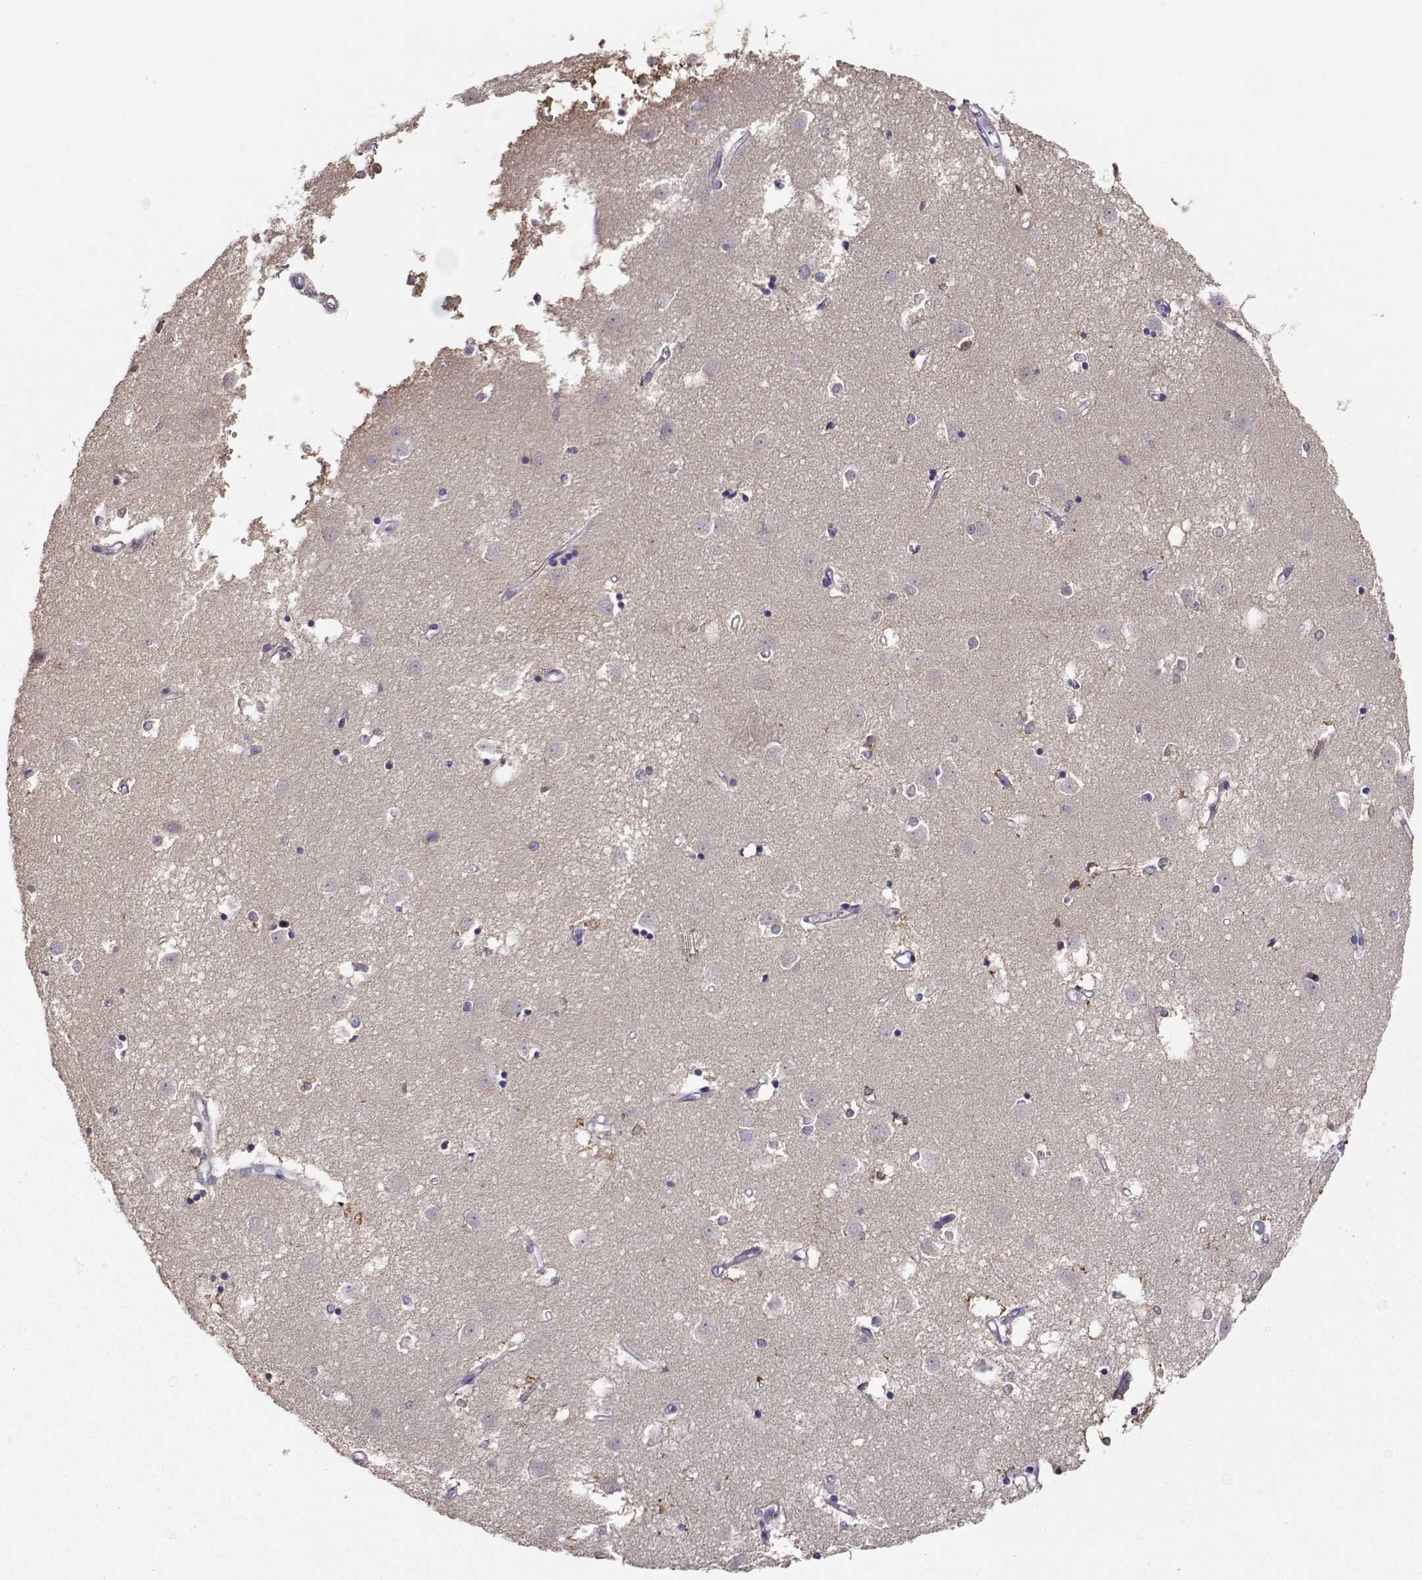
{"staining": {"intensity": "moderate", "quantity": "<25%", "location": "cytoplasmic/membranous"}, "tissue": "caudate", "cell_type": "Glial cells", "image_type": "normal", "snomed": [{"axis": "morphology", "description": "Normal tissue, NOS"}, {"axis": "topography", "description": "Lateral ventricle wall"}], "caption": "Protein expression by immunohistochemistry (IHC) demonstrates moderate cytoplasmic/membranous staining in about <25% of glial cells in benign caudate.", "gene": "LINGO1", "patient": {"sex": "male", "age": 54}}